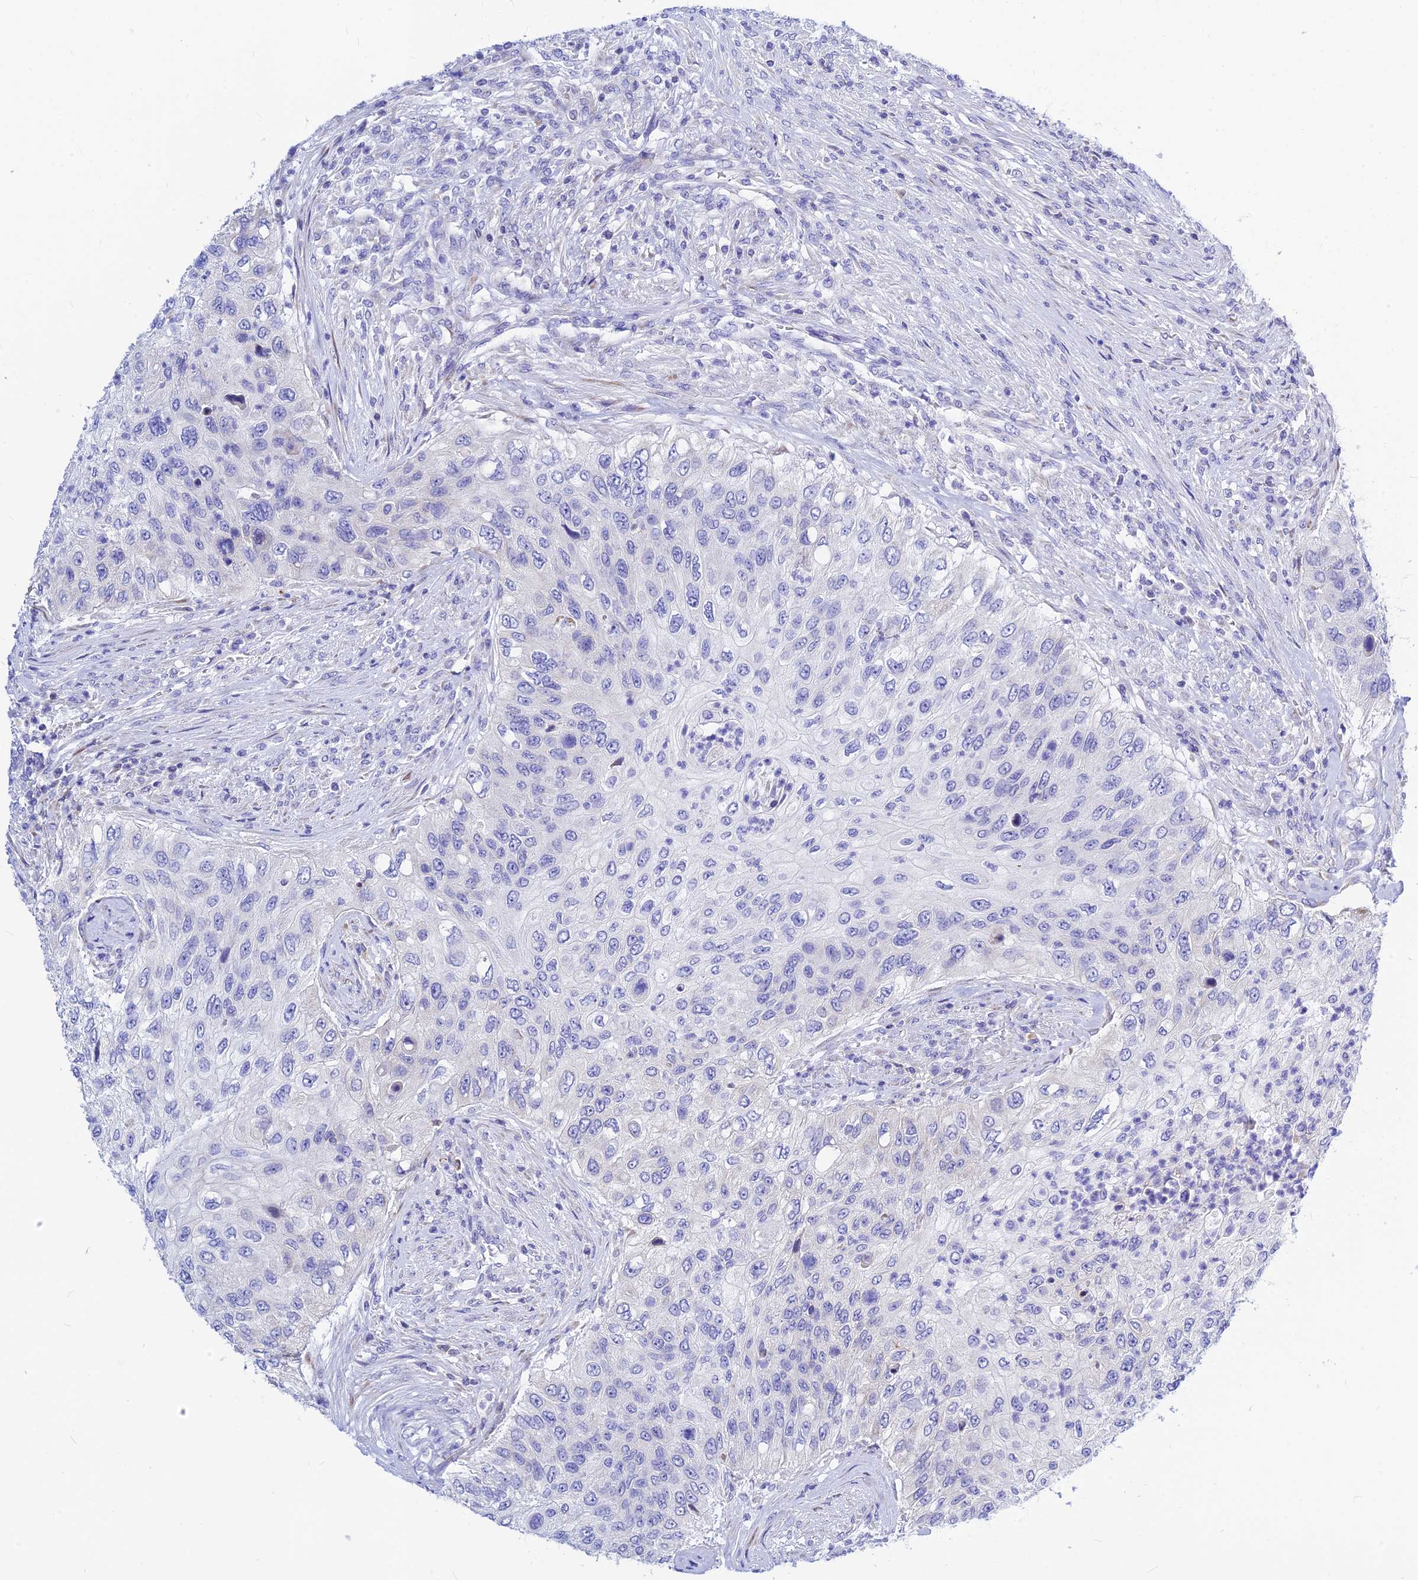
{"staining": {"intensity": "negative", "quantity": "none", "location": "none"}, "tissue": "urothelial cancer", "cell_type": "Tumor cells", "image_type": "cancer", "snomed": [{"axis": "morphology", "description": "Urothelial carcinoma, High grade"}, {"axis": "topography", "description": "Urinary bladder"}], "caption": "This is an immunohistochemistry micrograph of urothelial carcinoma (high-grade). There is no expression in tumor cells.", "gene": "CNOT6", "patient": {"sex": "female", "age": 60}}